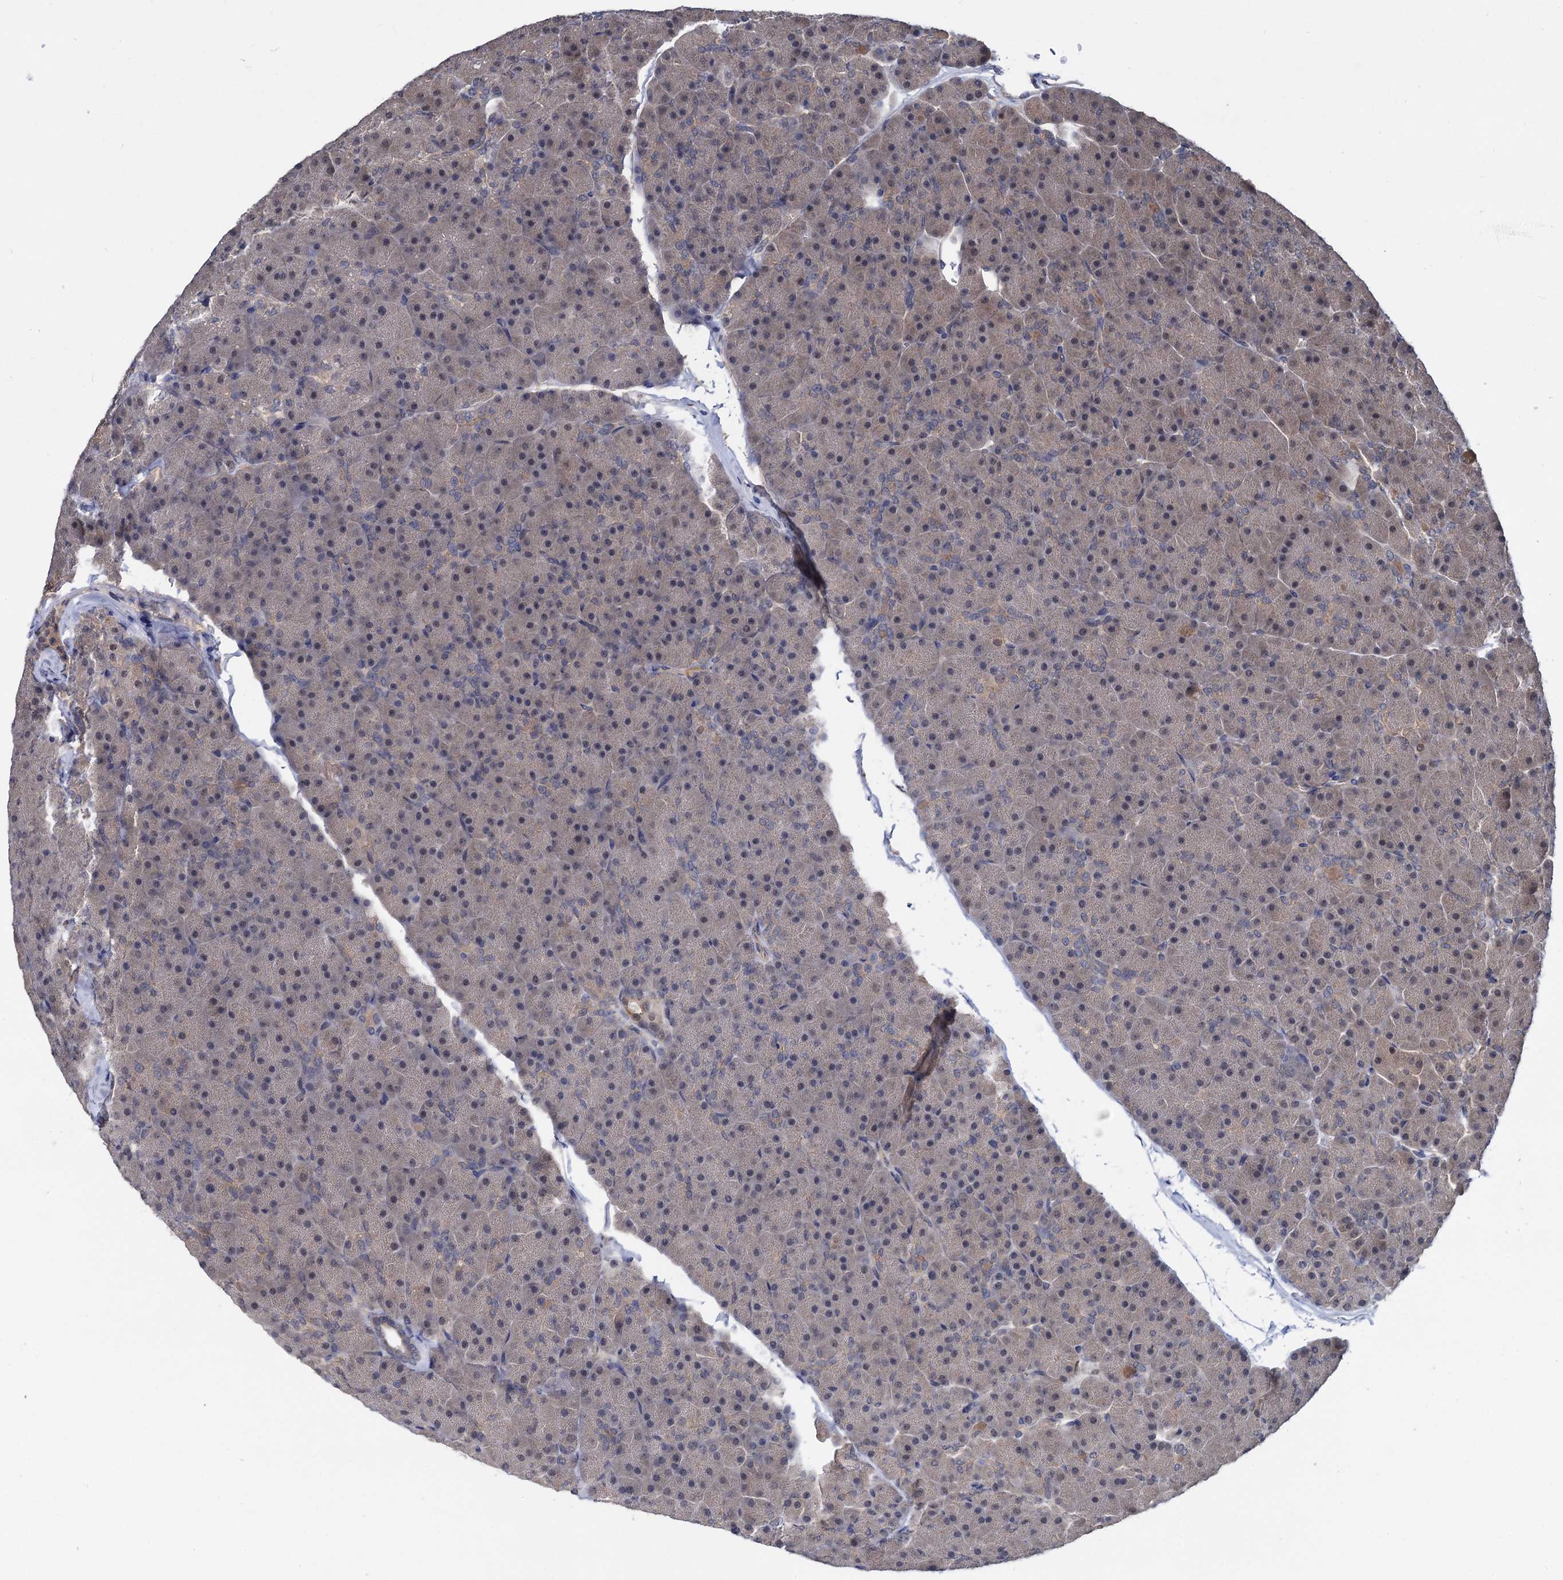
{"staining": {"intensity": "moderate", "quantity": "<25%", "location": "cytoplasmic/membranous"}, "tissue": "pancreas", "cell_type": "Exocrine glandular cells", "image_type": "normal", "snomed": [{"axis": "morphology", "description": "Normal tissue, NOS"}, {"axis": "topography", "description": "Pancreas"}], "caption": "Protein staining shows moderate cytoplasmic/membranous expression in about <25% of exocrine glandular cells in unremarkable pancreas. Using DAB (brown) and hematoxylin (blue) stains, captured at high magnification using brightfield microscopy.", "gene": "PSMD4", "patient": {"sex": "male", "age": 36}}